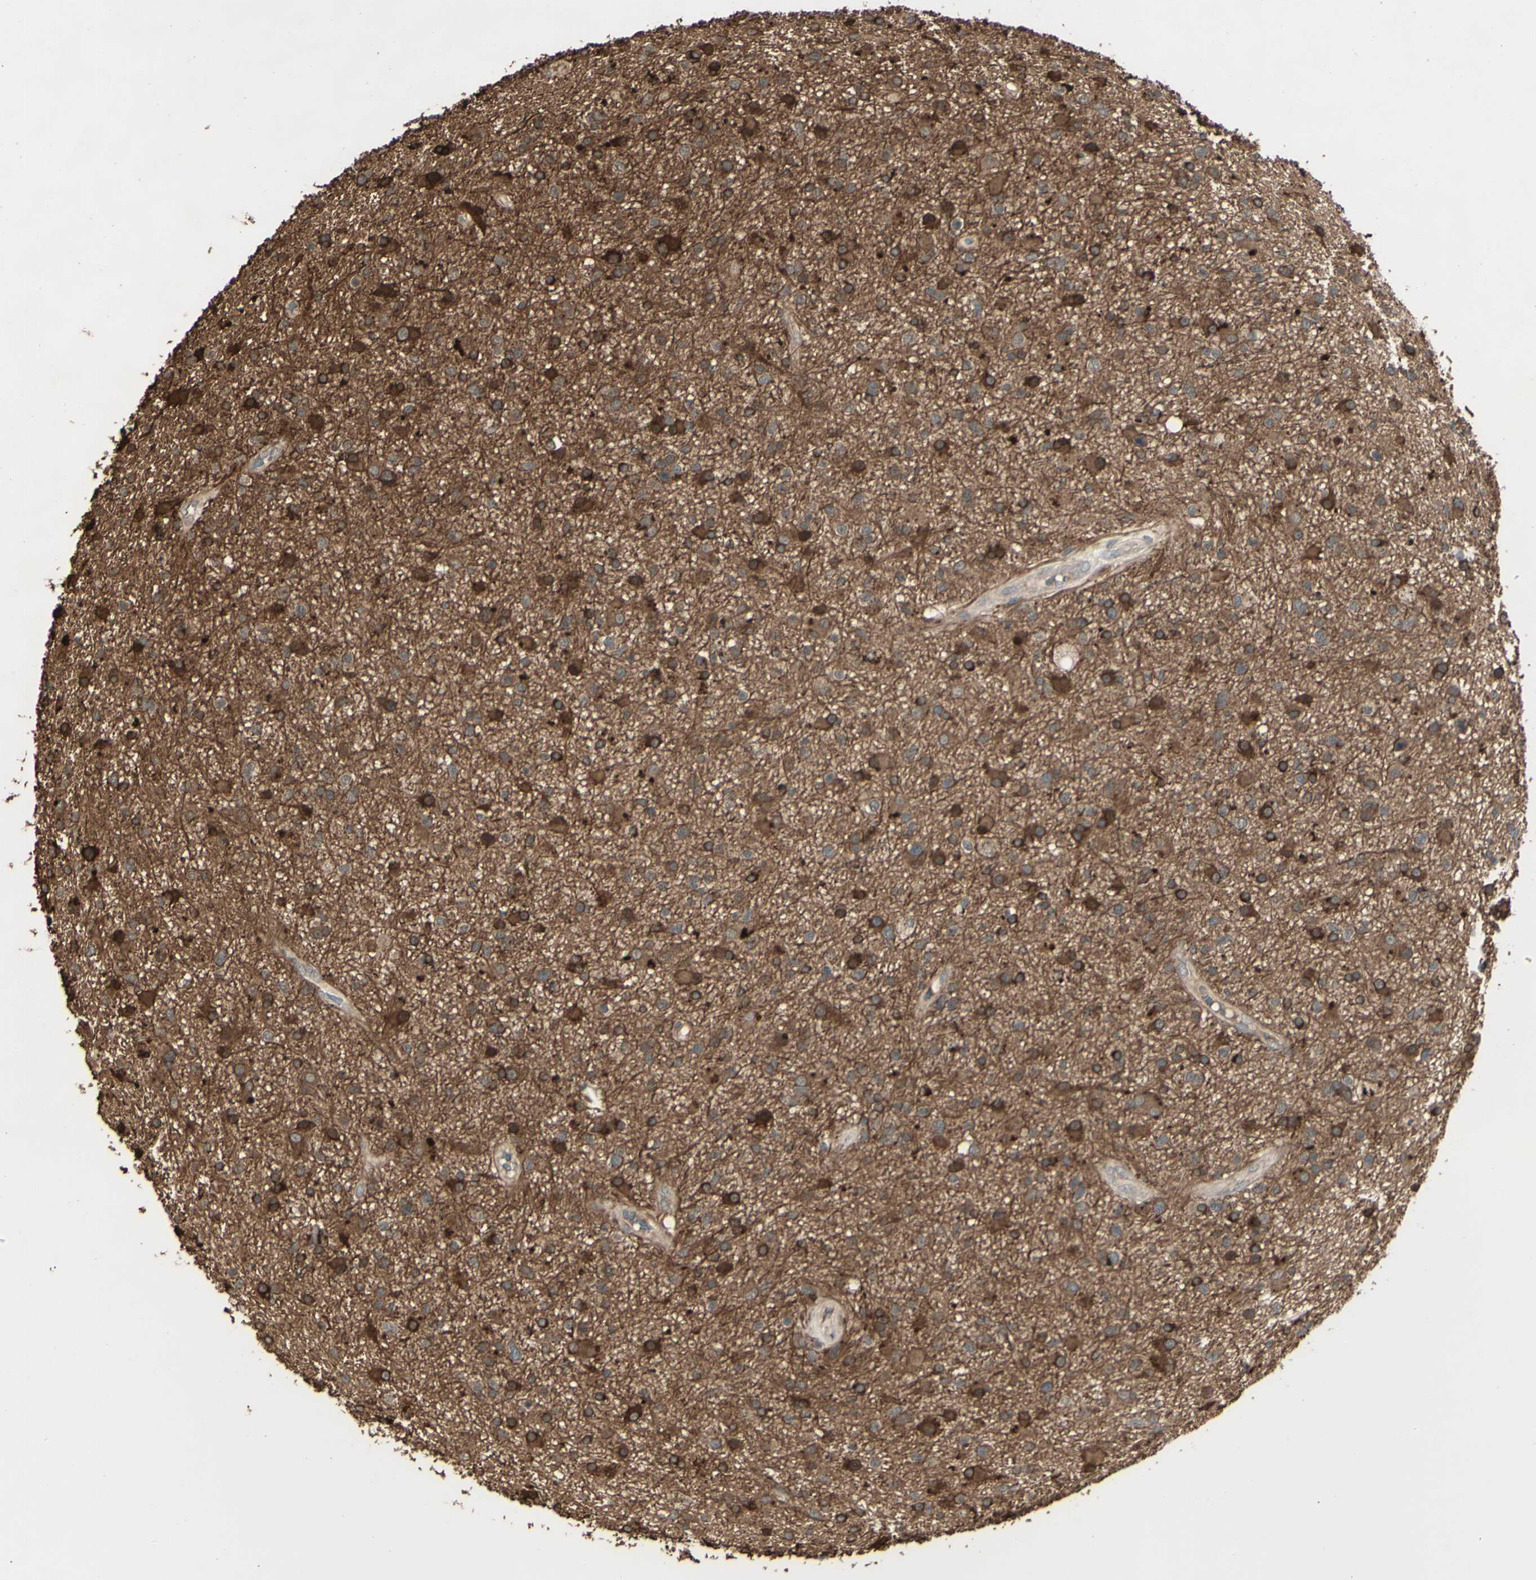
{"staining": {"intensity": "strong", "quantity": "25%-75%", "location": "cytoplasmic/membranous"}, "tissue": "glioma", "cell_type": "Tumor cells", "image_type": "cancer", "snomed": [{"axis": "morphology", "description": "Glioma, malignant, High grade"}, {"axis": "topography", "description": "Brain"}], "caption": "A high amount of strong cytoplasmic/membranous positivity is seen in approximately 25%-75% of tumor cells in glioma tissue.", "gene": "GNAS", "patient": {"sex": "male", "age": 33}}